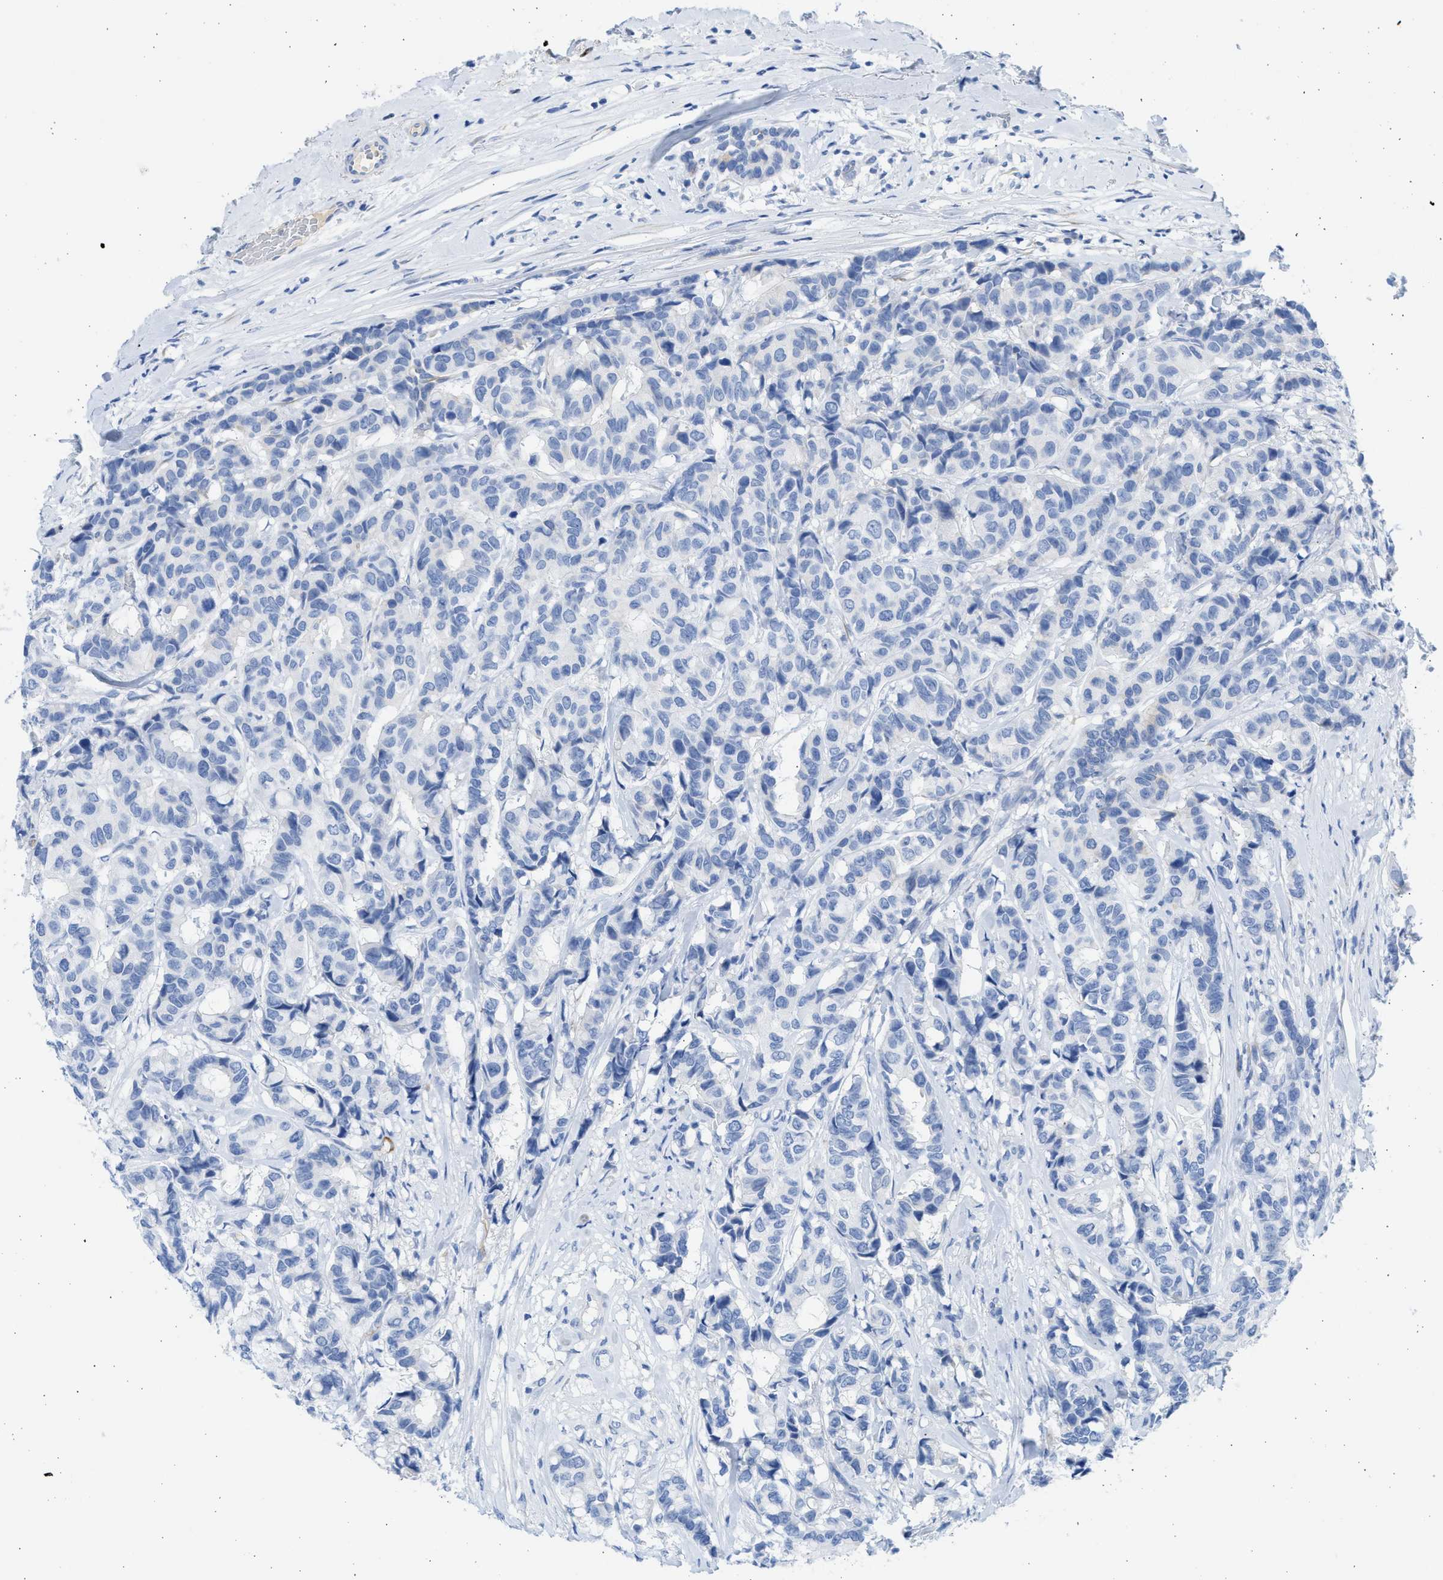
{"staining": {"intensity": "negative", "quantity": "none", "location": "none"}, "tissue": "breast cancer", "cell_type": "Tumor cells", "image_type": "cancer", "snomed": [{"axis": "morphology", "description": "Duct carcinoma"}, {"axis": "topography", "description": "Breast"}], "caption": "DAB immunohistochemical staining of human breast invasive ductal carcinoma reveals no significant positivity in tumor cells. The staining is performed using DAB (3,3'-diaminobenzidine) brown chromogen with nuclei counter-stained in using hematoxylin.", "gene": "SPATA3", "patient": {"sex": "female", "age": 87}}